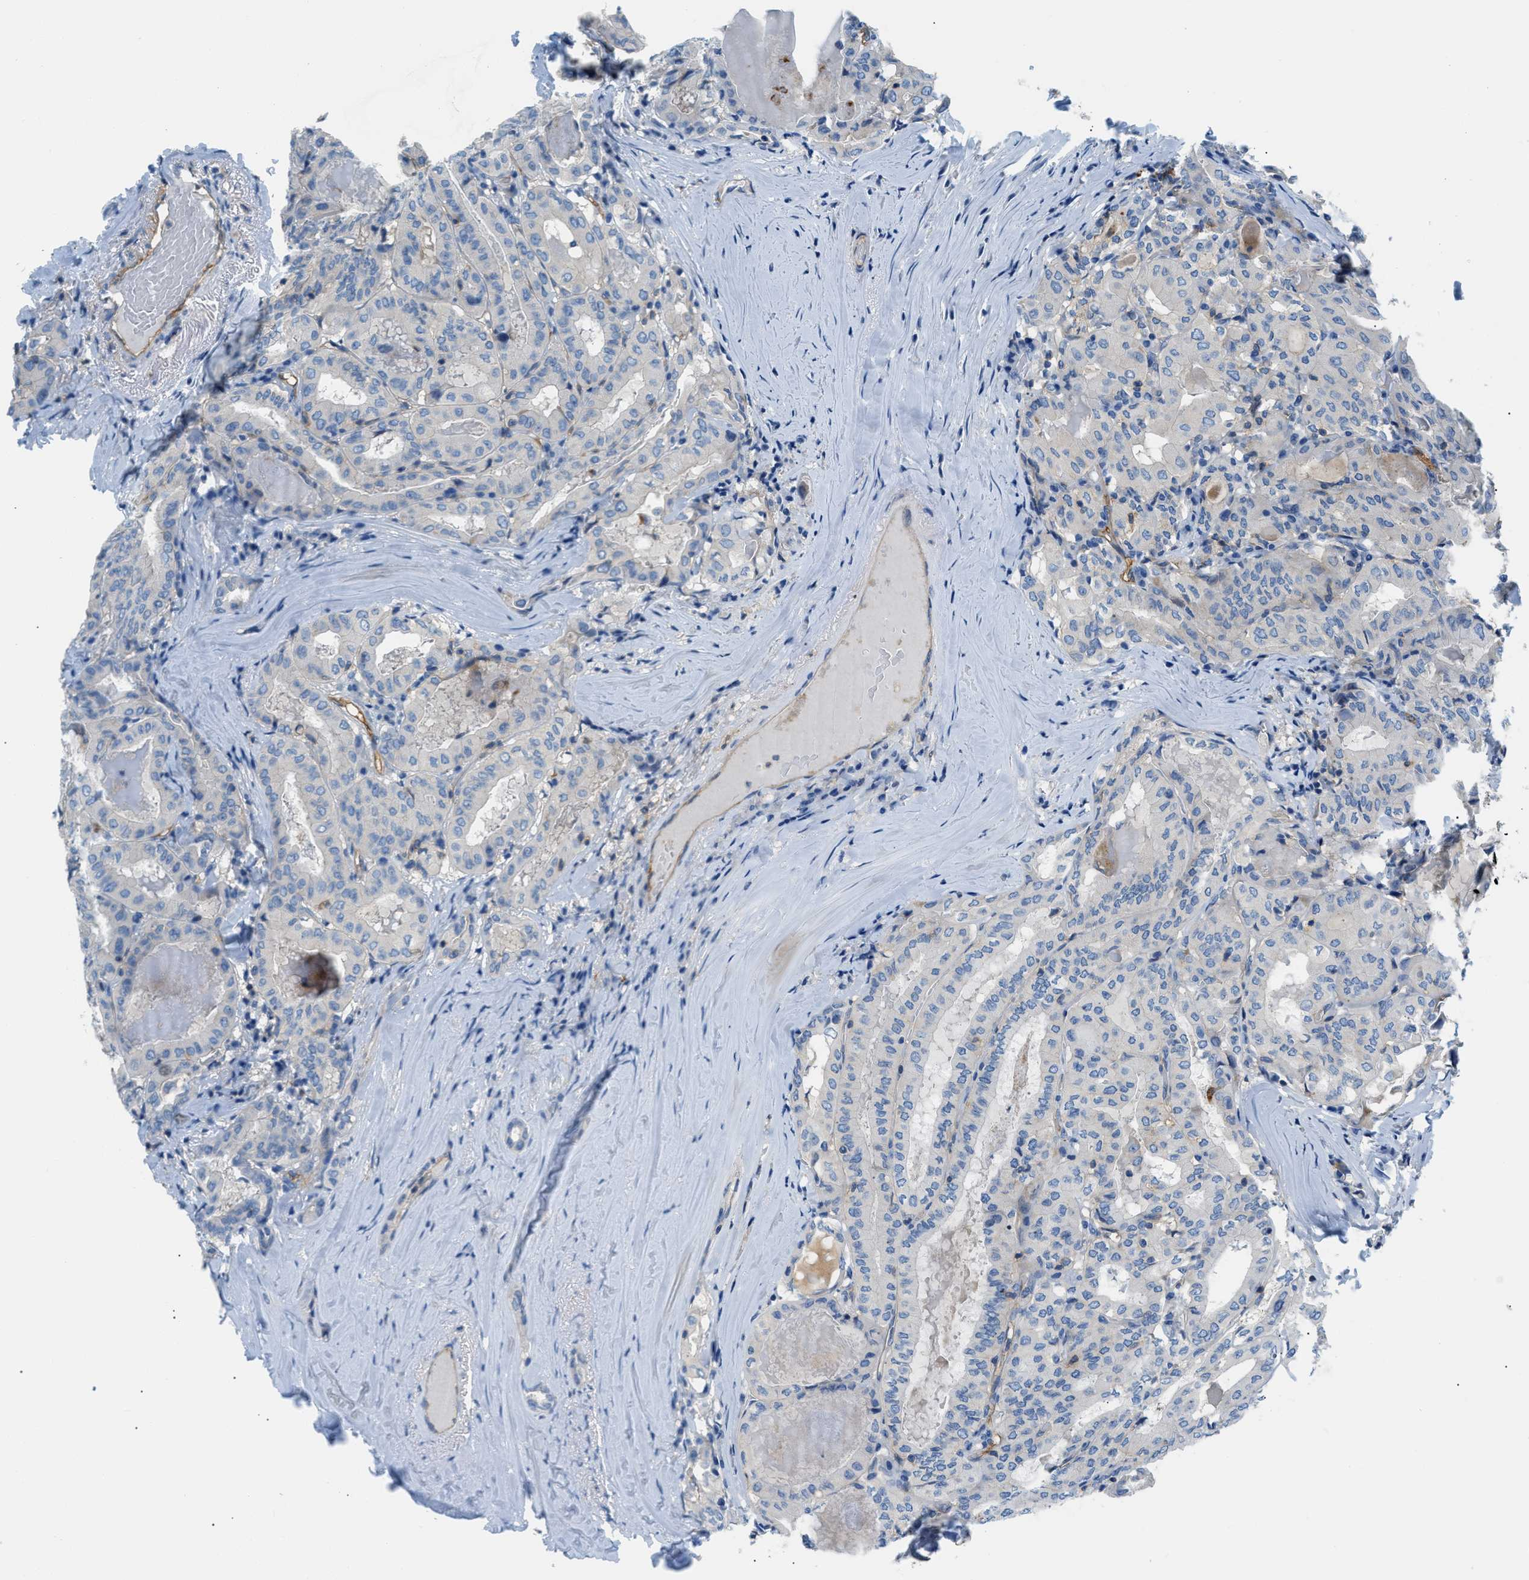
{"staining": {"intensity": "negative", "quantity": "none", "location": "none"}, "tissue": "thyroid cancer", "cell_type": "Tumor cells", "image_type": "cancer", "snomed": [{"axis": "morphology", "description": "Papillary adenocarcinoma, NOS"}, {"axis": "topography", "description": "Thyroid gland"}], "caption": "This is an IHC photomicrograph of human thyroid cancer (papillary adenocarcinoma). There is no expression in tumor cells.", "gene": "ORAI1", "patient": {"sex": "female", "age": 42}}